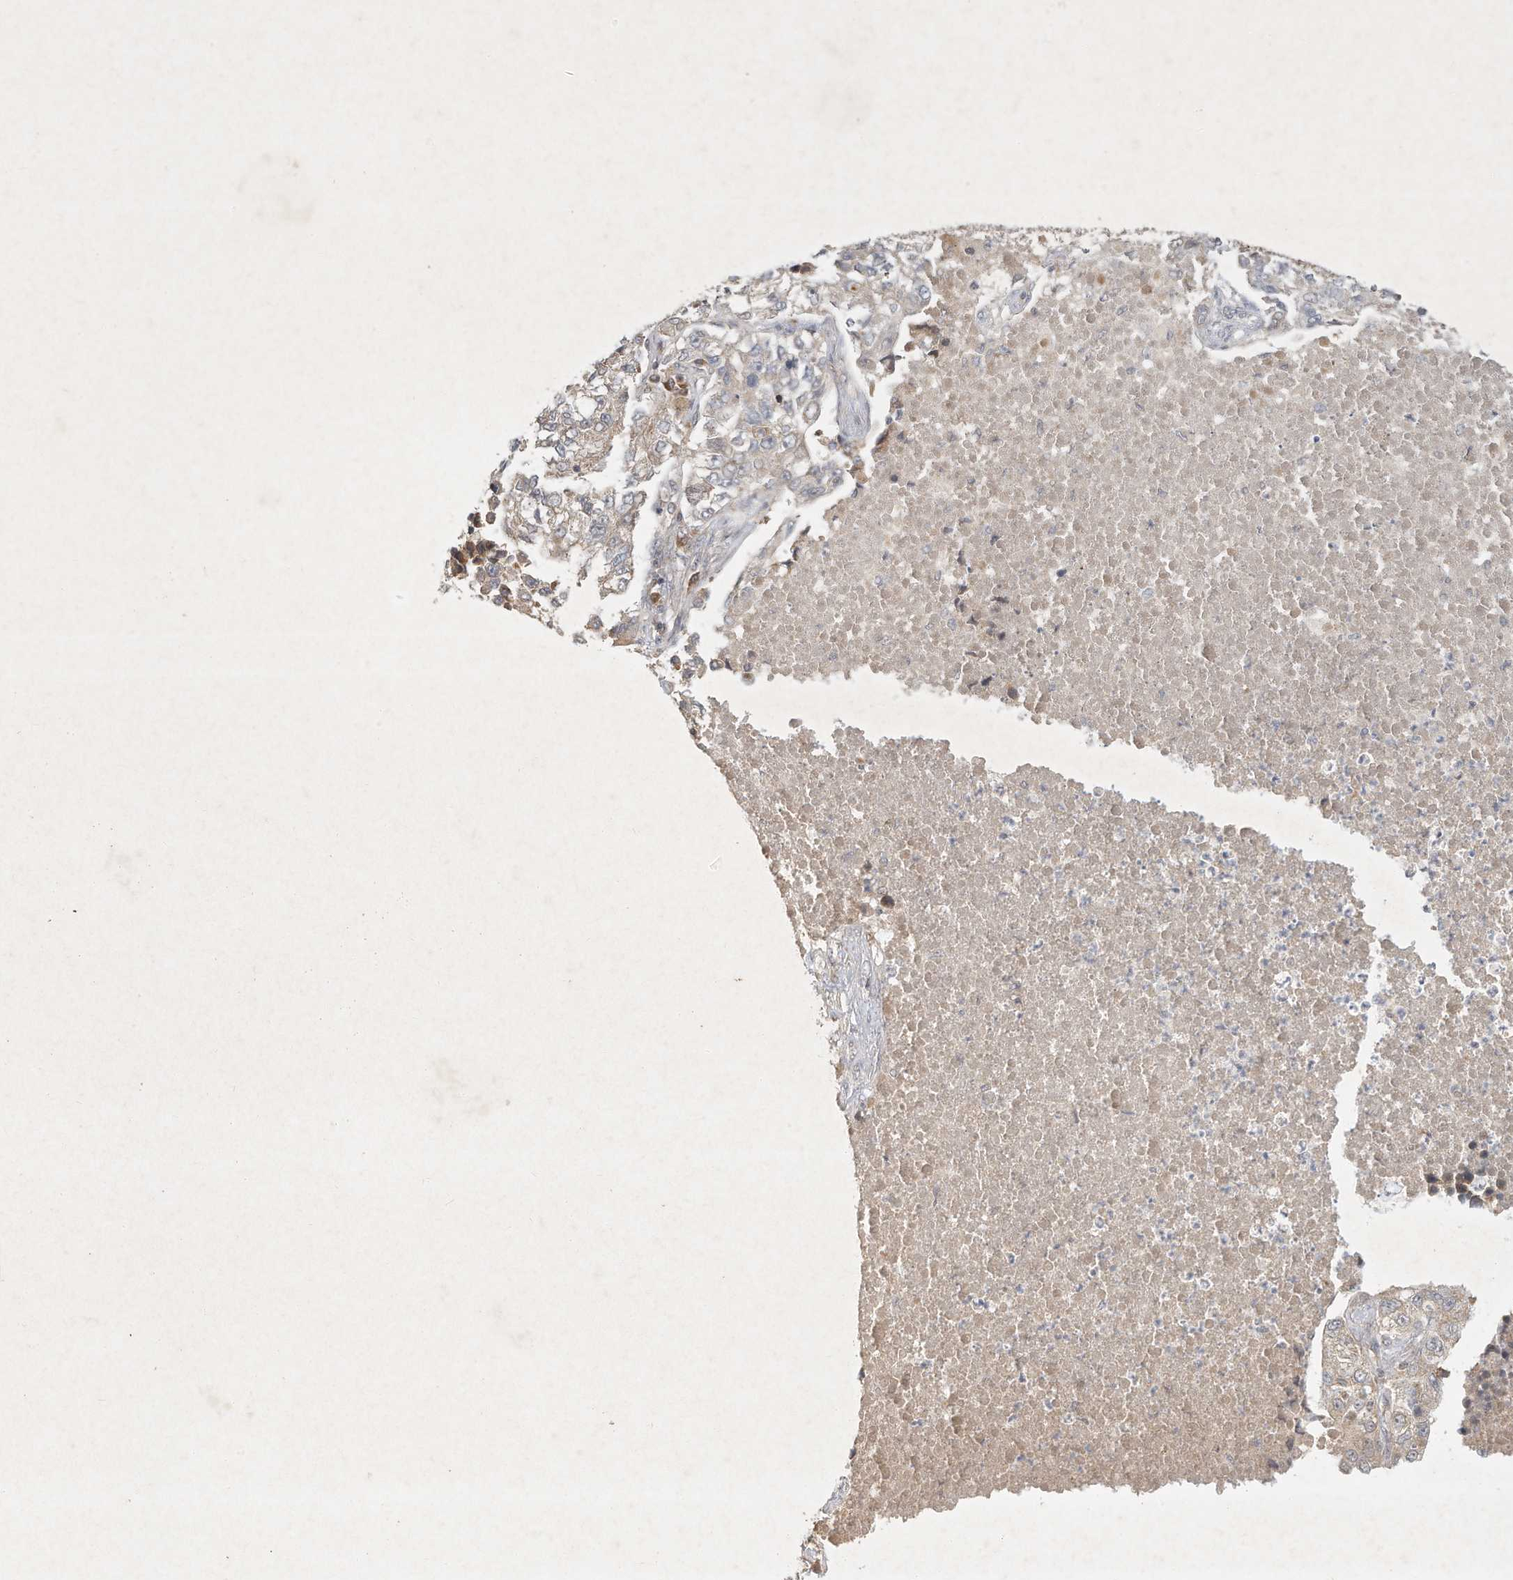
{"staining": {"intensity": "negative", "quantity": "none", "location": "none"}, "tissue": "lung cancer", "cell_type": "Tumor cells", "image_type": "cancer", "snomed": [{"axis": "morphology", "description": "Adenocarcinoma, NOS"}, {"axis": "topography", "description": "Lung"}], "caption": "Human adenocarcinoma (lung) stained for a protein using IHC reveals no positivity in tumor cells.", "gene": "BTRC", "patient": {"sex": "male", "age": 49}}